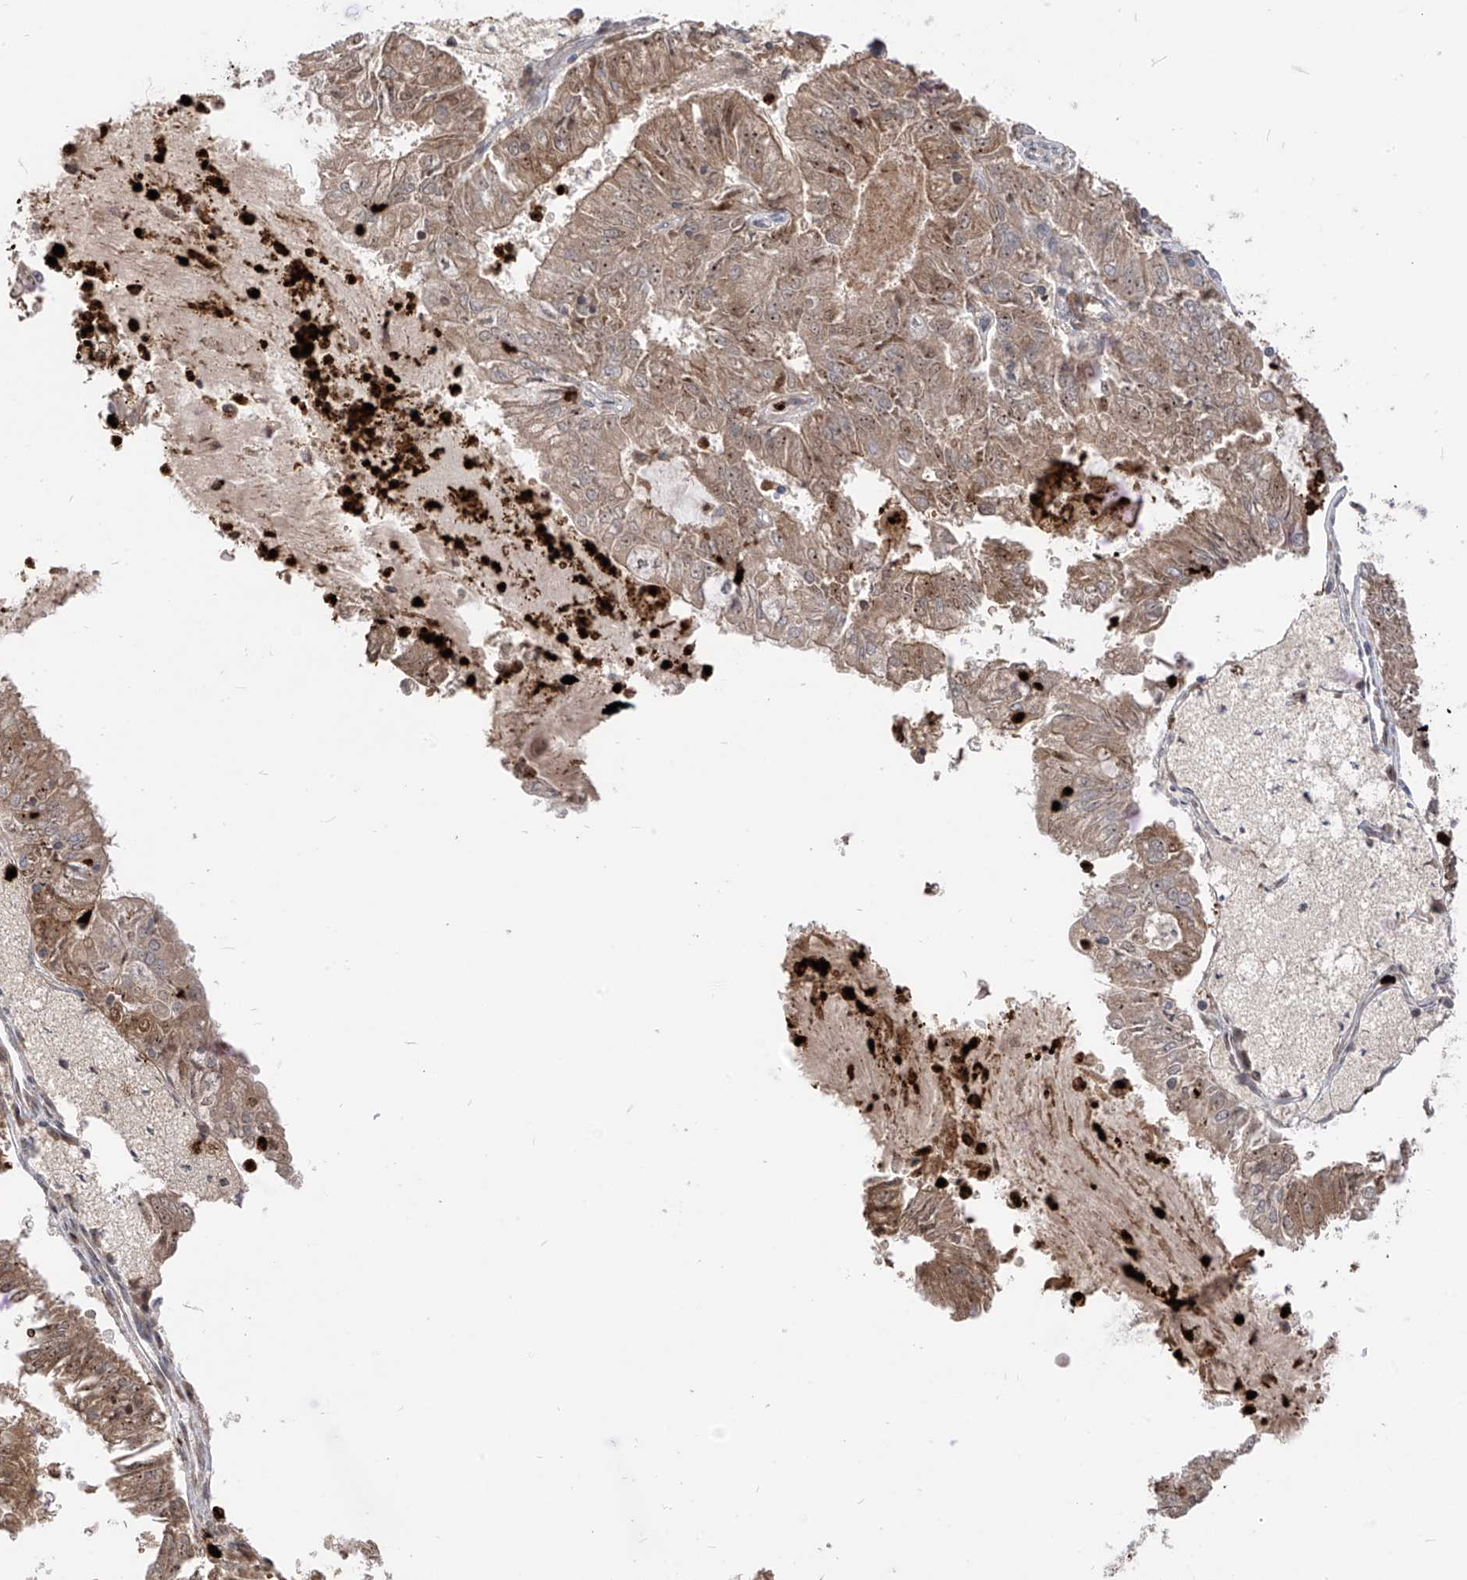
{"staining": {"intensity": "moderate", "quantity": ">75%", "location": "cytoplasmic/membranous,nuclear"}, "tissue": "endometrial cancer", "cell_type": "Tumor cells", "image_type": "cancer", "snomed": [{"axis": "morphology", "description": "Adenocarcinoma, NOS"}, {"axis": "topography", "description": "Endometrium"}], "caption": "Protein staining by IHC demonstrates moderate cytoplasmic/membranous and nuclear staining in approximately >75% of tumor cells in endometrial cancer. Using DAB (brown) and hematoxylin (blue) stains, captured at high magnification using brightfield microscopy.", "gene": "CNKSR1", "patient": {"sex": "female", "age": 57}}